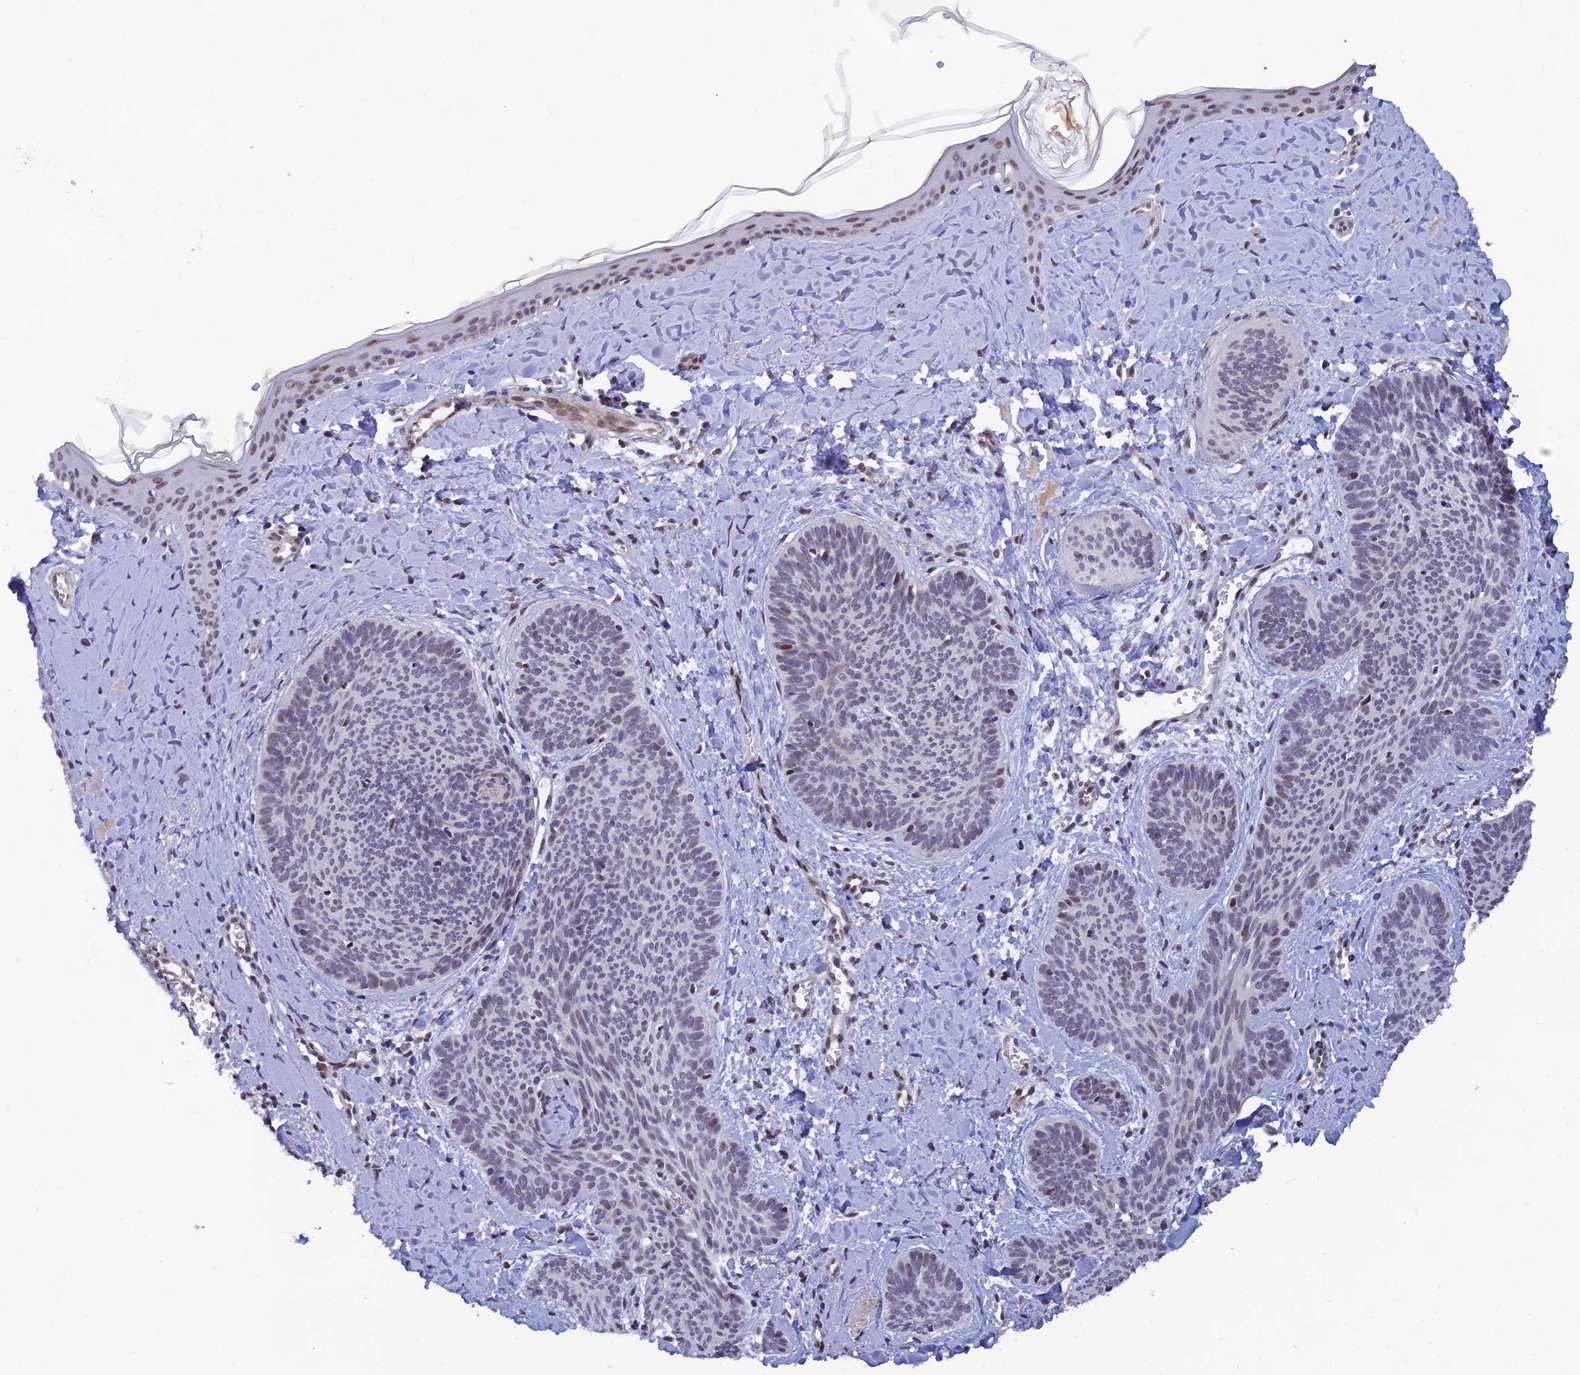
{"staining": {"intensity": "weak", "quantity": "<25%", "location": "nuclear"}, "tissue": "skin cancer", "cell_type": "Tumor cells", "image_type": "cancer", "snomed": [{"axis": "morphology", "description": "Basal cell carcinoma"}, {"axis": "topography", "description": "Skin"}], "caption": "Immunohistochemical staining of human basal cell carcinoma (skin) shows no significant expression in tumor cells.", "gene": "CLK4", "patient": {"sex": "female", "age": 81}}